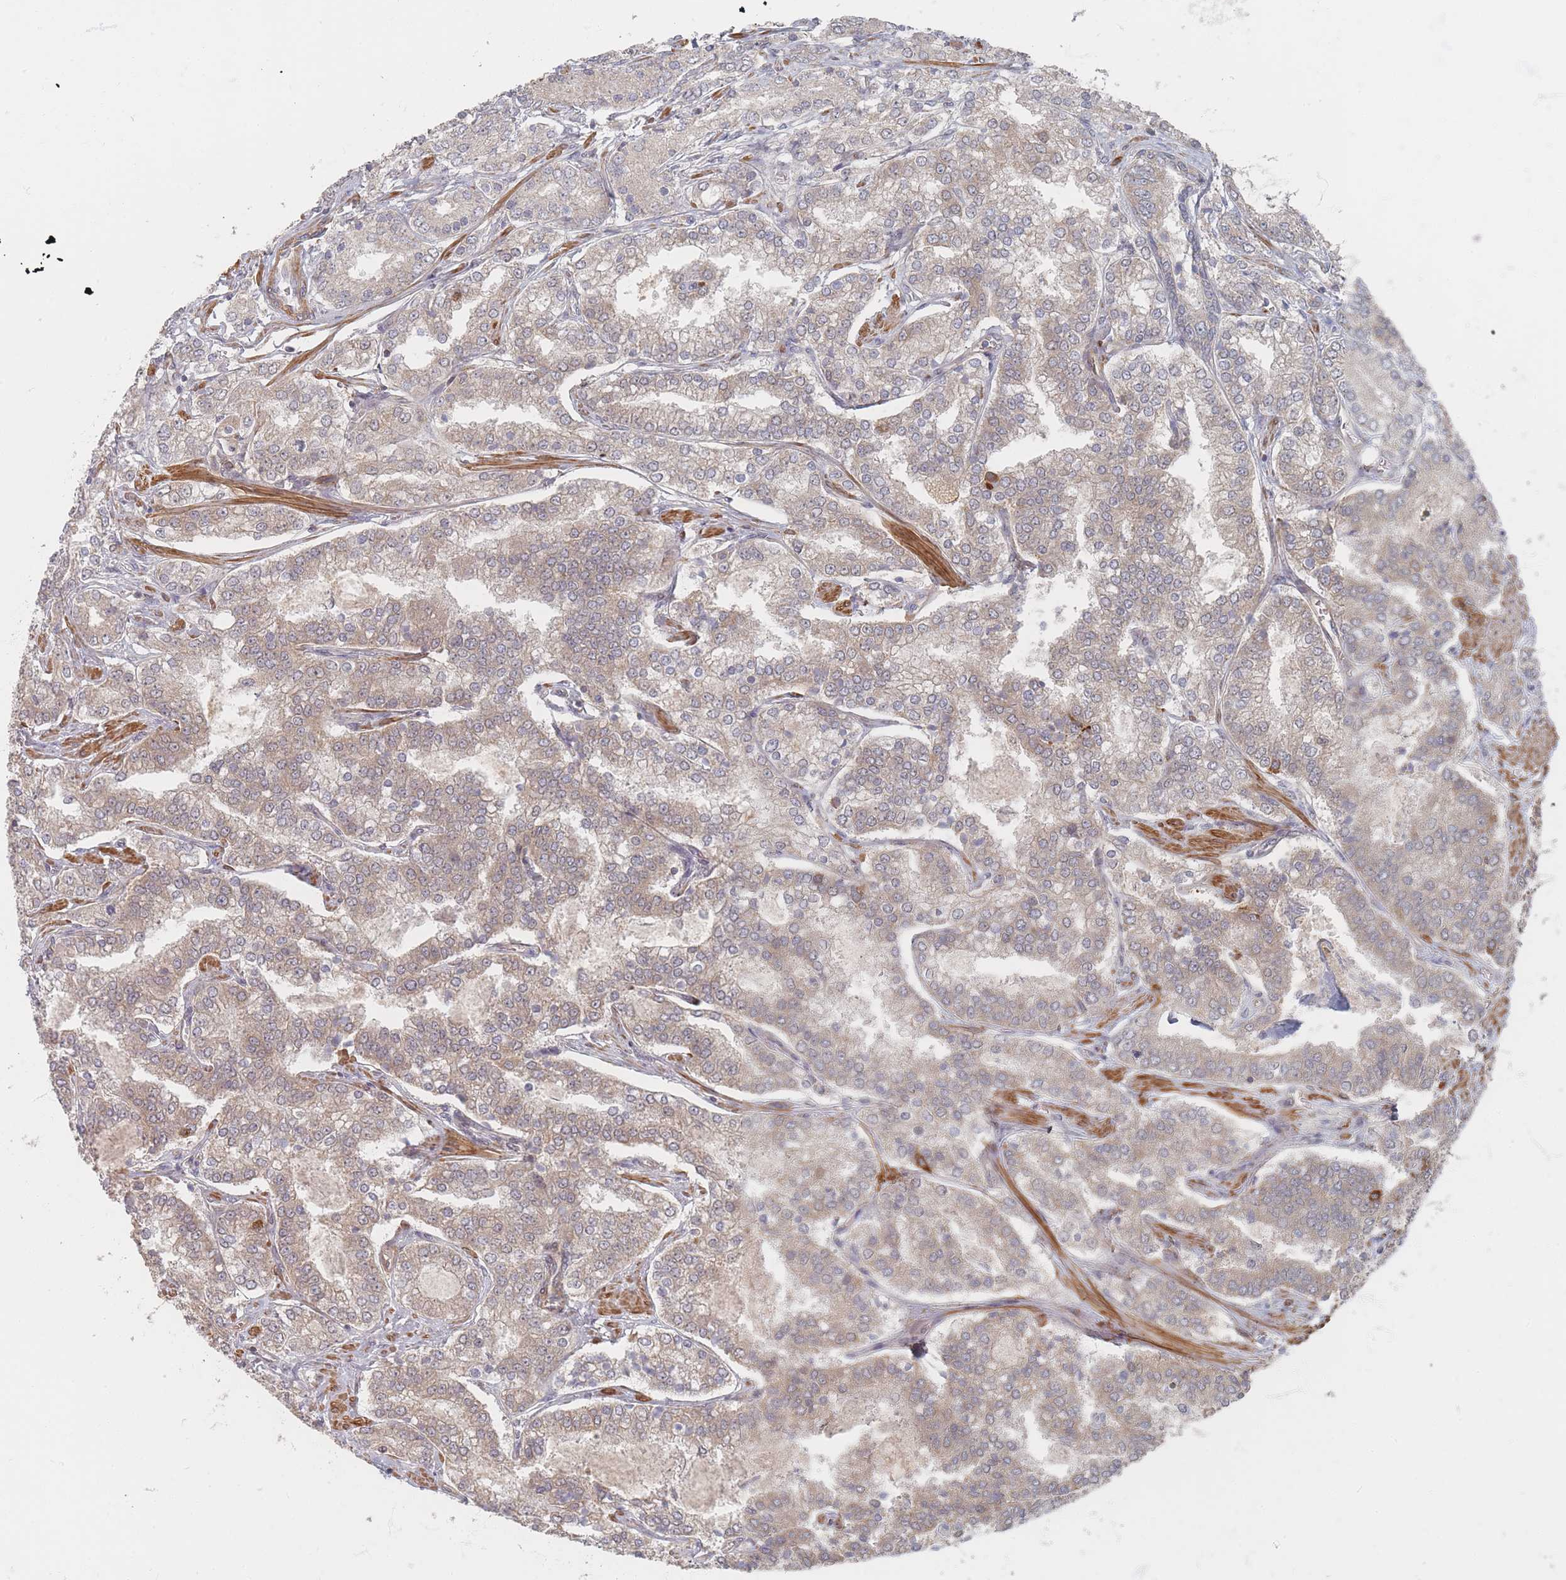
{"staining": {"intensity": "weak", "quantity": "25%-75%", "location": "cytoplasmic/membranous"}, "tissue": "prostate cancer", "cell_type": "Tumor cells", "image_type": "cancer", "snomed": [{"axis": "morphology", "description": "Adenocarcinoma, High grade"}, {"axis": "topography", "description": "Prostate"}], "caption": "DAB immunohistochemical staining of human prostate adenocarcinoma (high-grade) exhibits weak cytoplasmic/membranous protein expression in about 25%-75% of tumor cells.", "gene": "GLE1", "patient": {"sex": "male", "age": 63}}